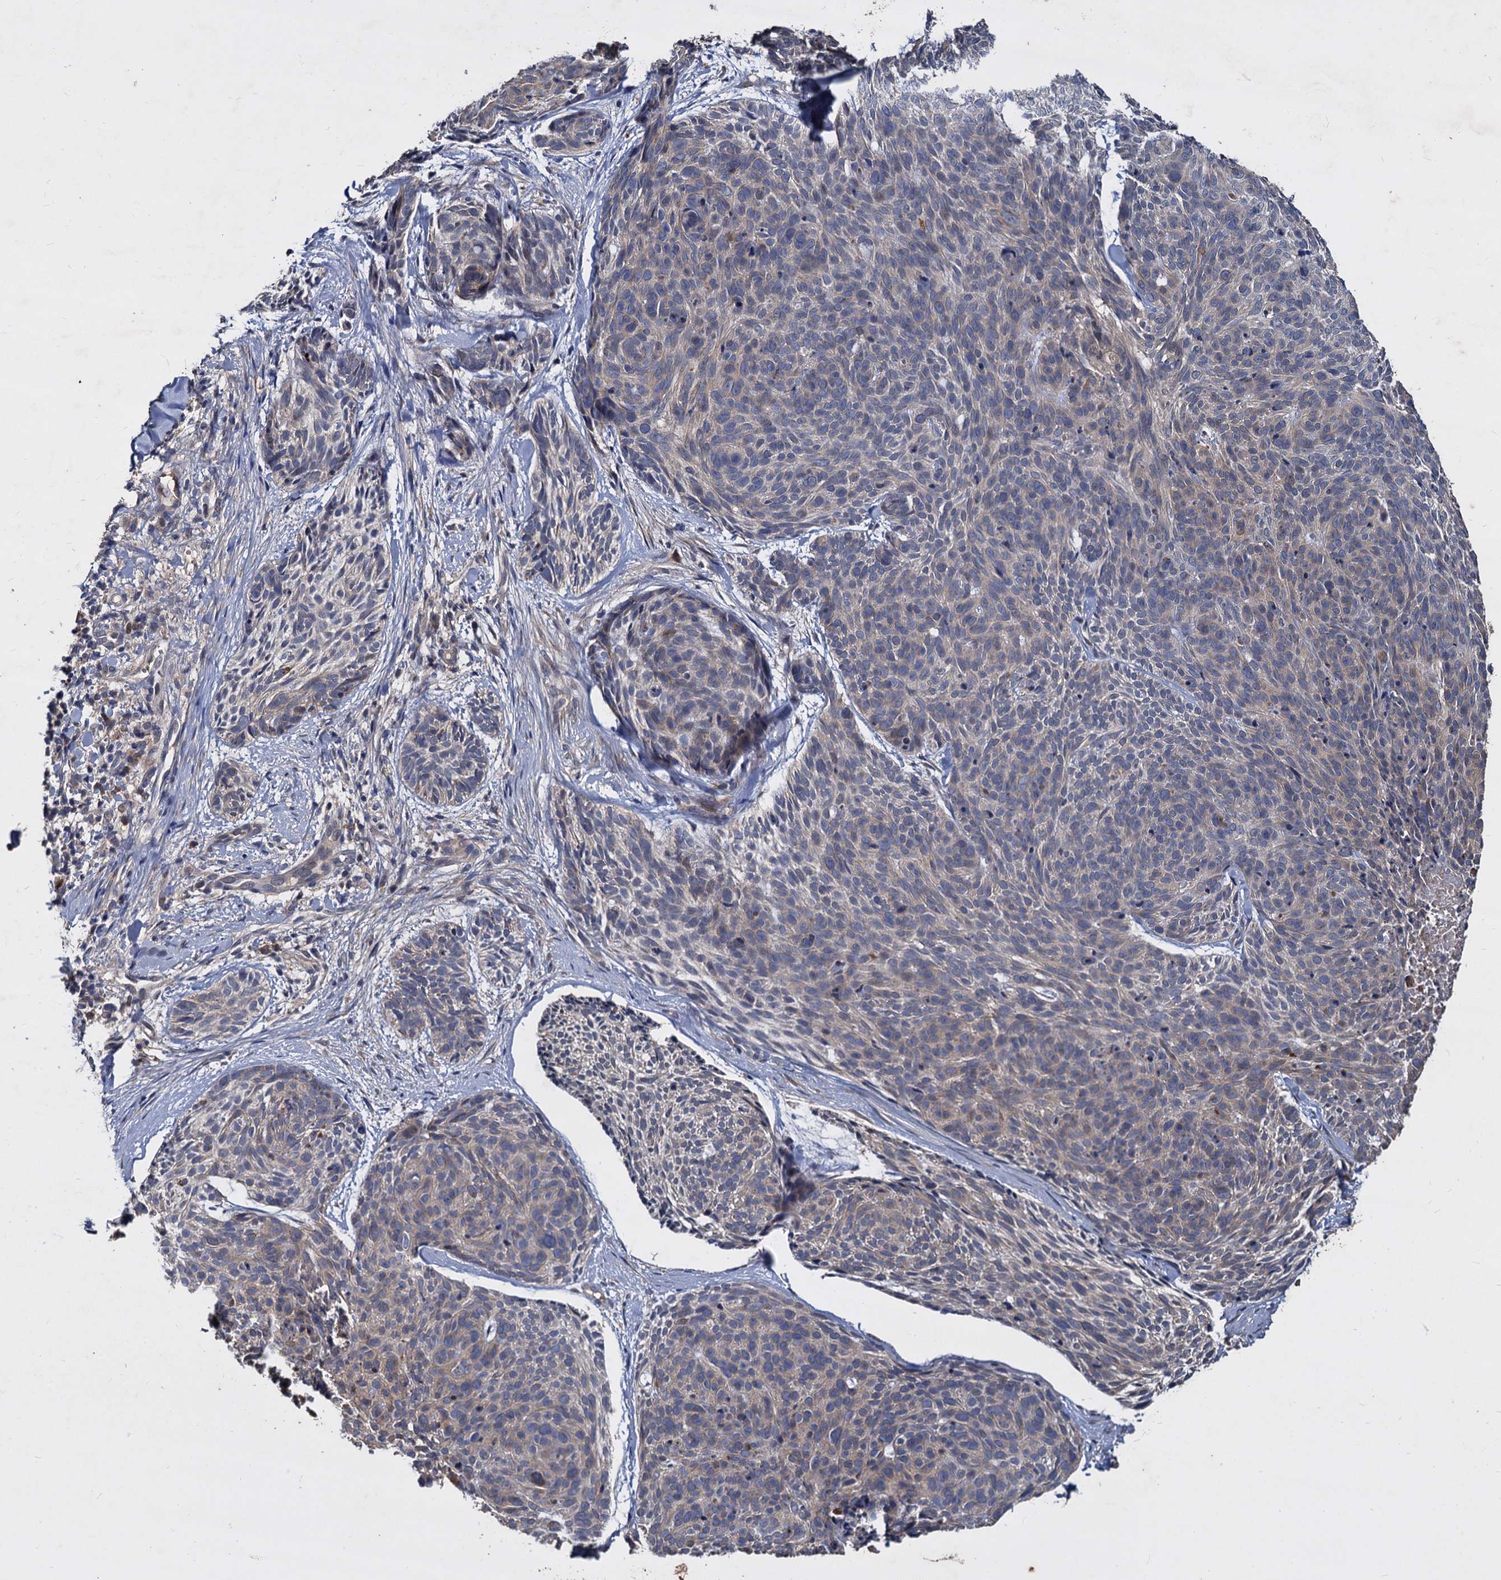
{"staining": {"intensity": "weak", "quantity": "<25%", "location": "cytoplasmic/membranous"}, "tissue": "skin cancer", "cell_type": "Tumor cells", "image_type": "cancer", "snomed": [{"axis": "morphology", "description": "Normal tissue, NOS"}, {"axis": "morphology", "description": "Basal cell carcinoma"}, {"axis": "topography", "description": "Skin"}], "caption": "A high-resolution photomicrograph shows immunohistochemistry staining of skin cancer, which shows no significant staining in tumor cells.", "gene": "CCDC184", "patient": {"sex": "male", "age": 66}}